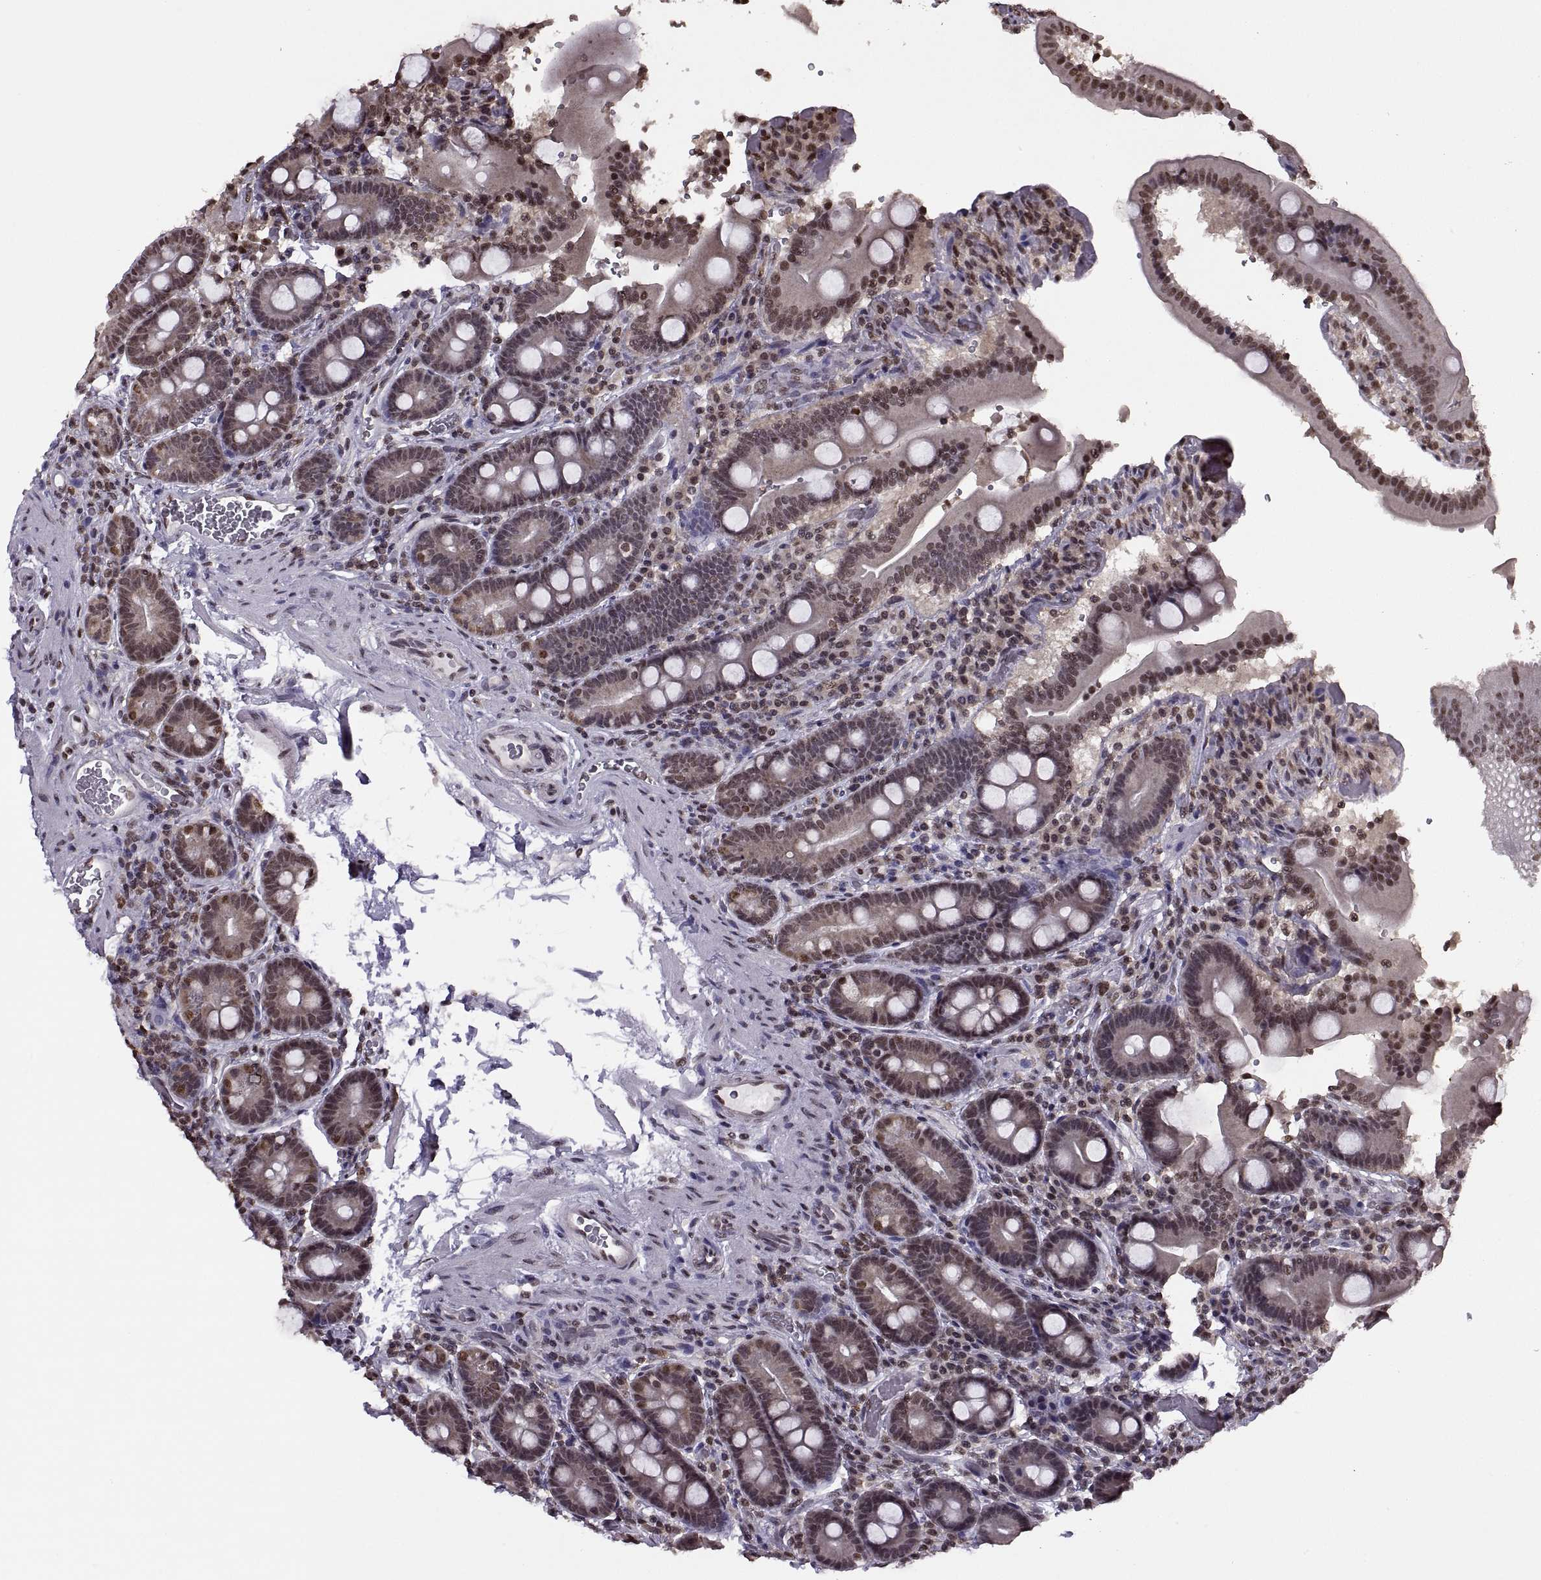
{"staining": {"intensity": "moderate", "quantity": "25%-75%", "location": "nuclear"}, "tissue": "duodenum", "cell_type": "Glandular cells", "image_type": "normal", "snomed": [{"axis": "morphology", "description": "Normal tissue, NOS"}, {"axis": "topography", "description": "Duodenum"}], "caption": "The histopathology image reveals a brown stain indicating the presence of a protein in the nuclear of glandular cells in duodenum. Immunohistochemistry (ihc) stains the protein in brown and the nuclei are stained blue.", "gene": "INTS3", "patient": {"sex": "female", "age": 62}}